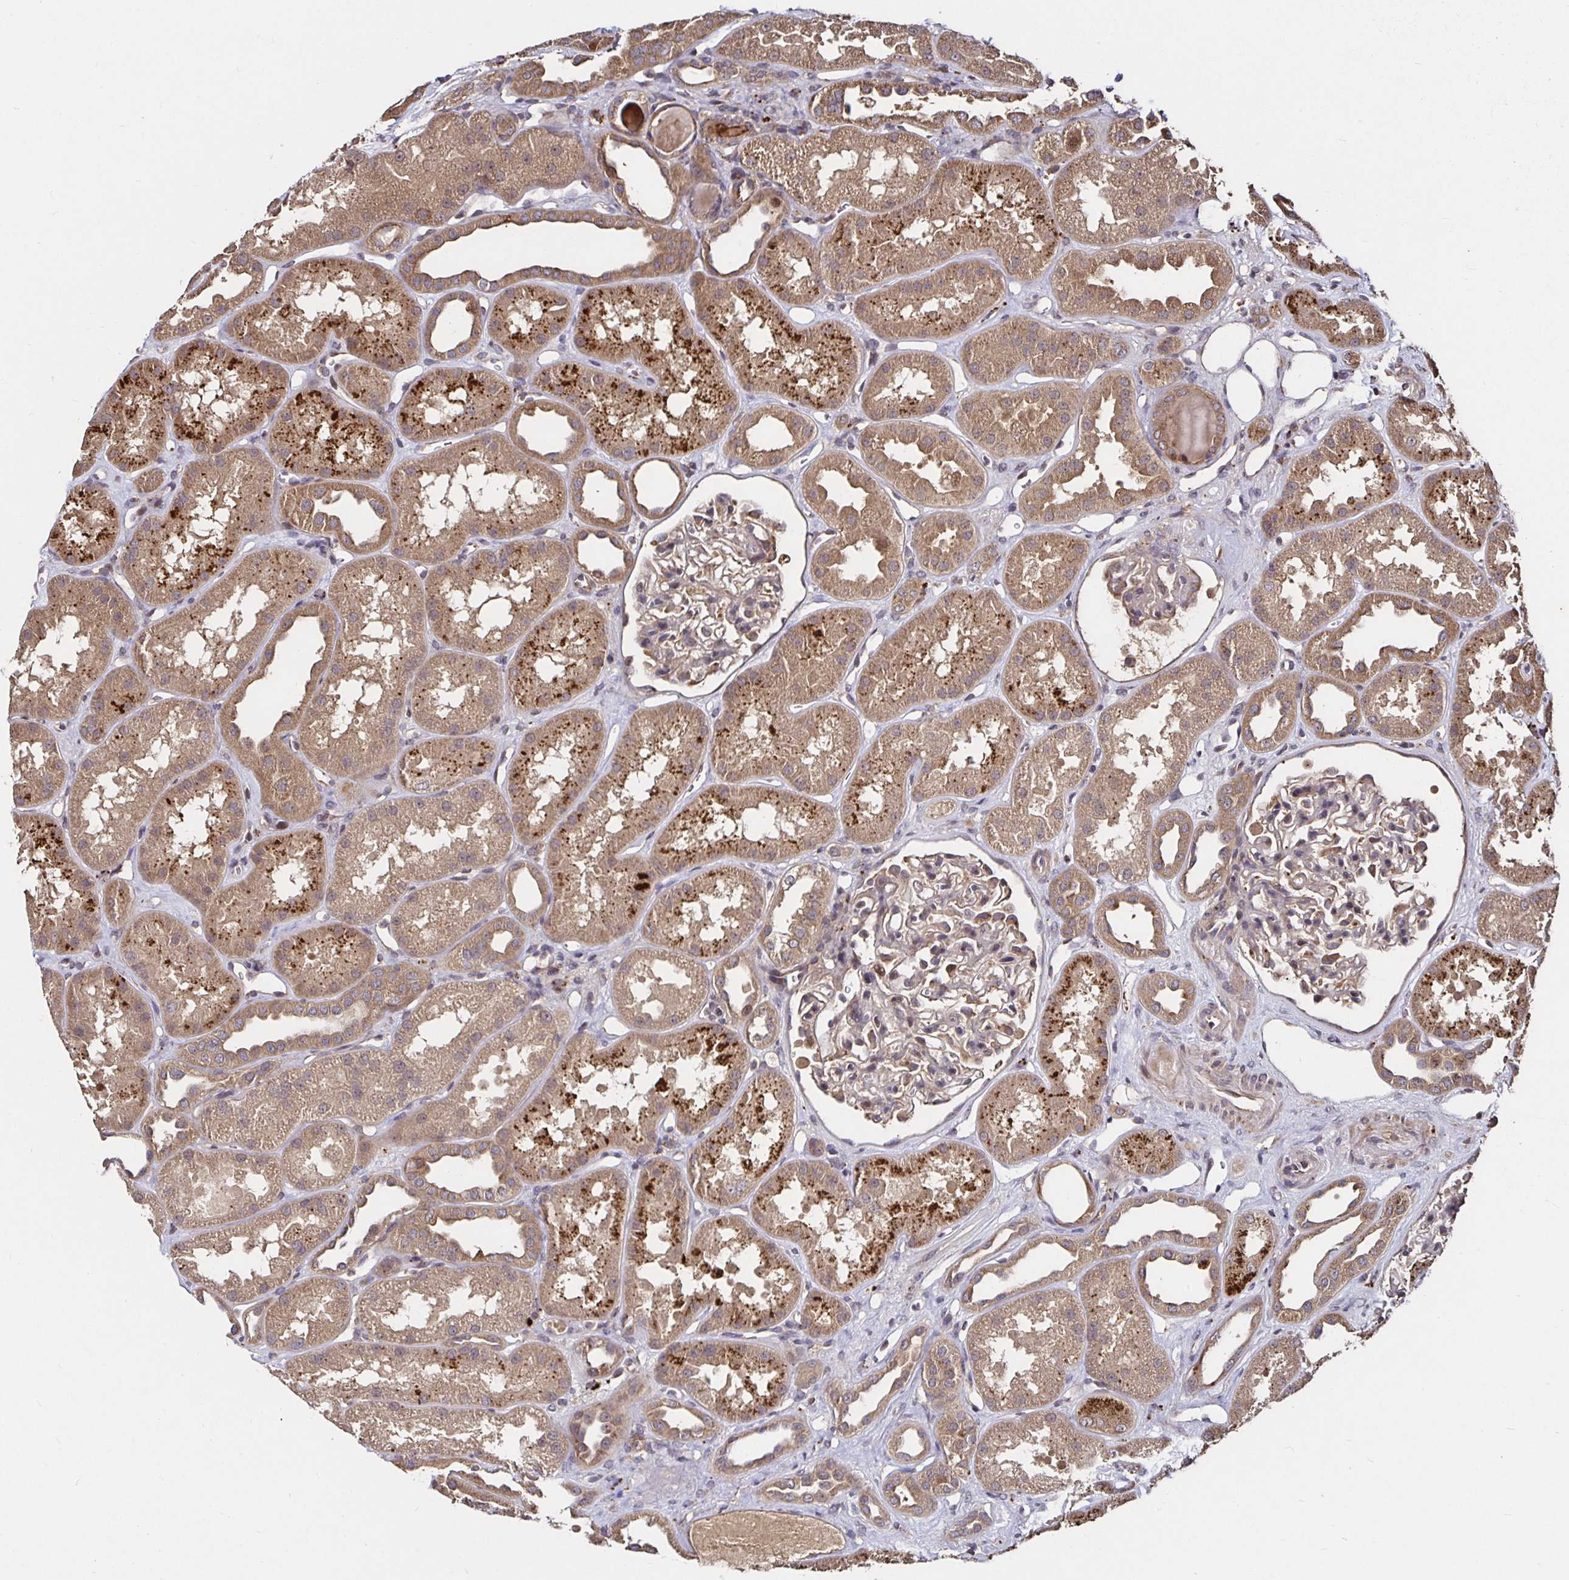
{"staining": {"intensity": "weak", "quantity": "25%-75%", "location": "cytoplasmic/membranous"}, "tissue": "kidney", "cell_type": "Cells in glomeruli", "image_type": "normal", "snomed": [{"axis": "morphology", "description": "Normal tissue, NOS"}, {"axis": "topography", "description": "Kidney"}], "caption": "This image shows IHC staining of unremarkable human kidney, with low weak cytoplasmic/membranous positivity in about 25%-75% of cells in glomeruli.", "gene": "SMYD3", "patient": {"sex": "male", "age": 61}}